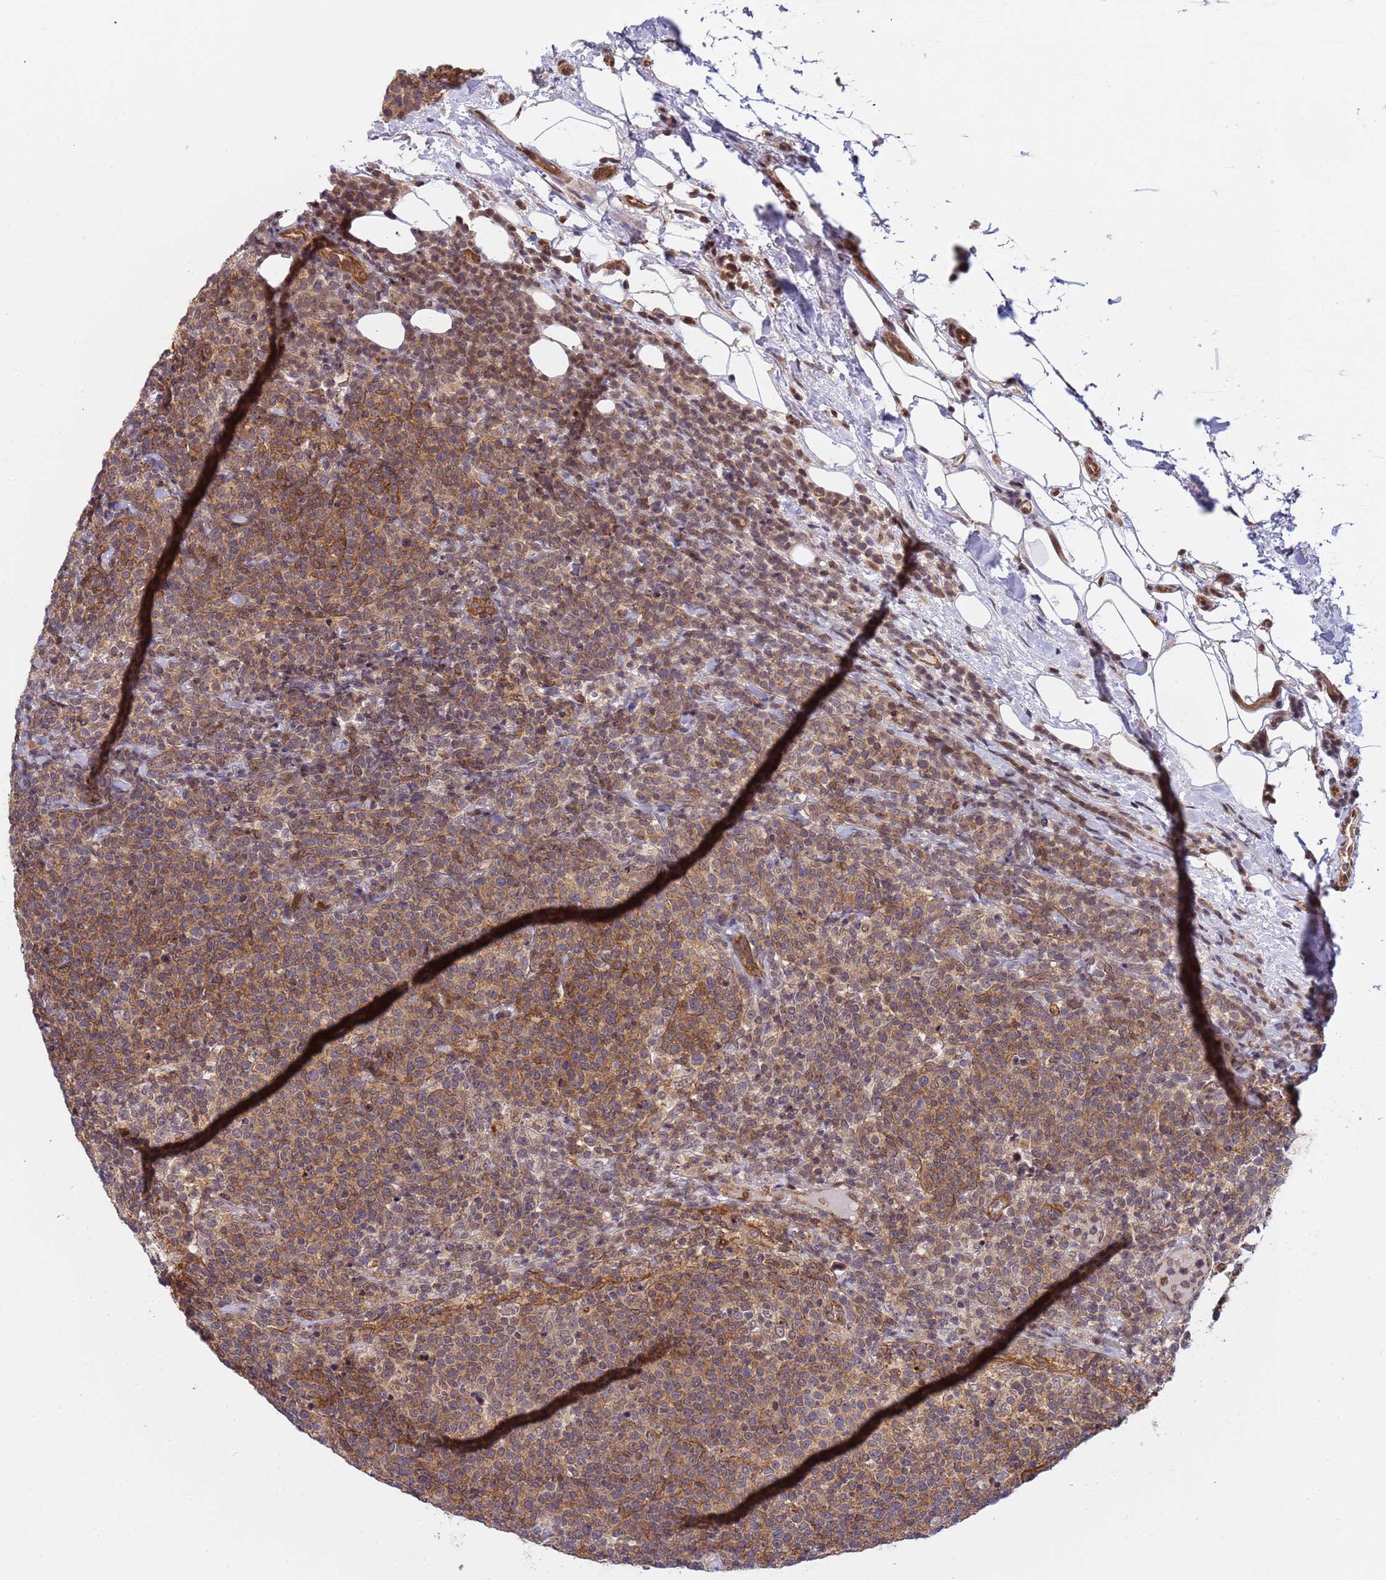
{"staining": {"intensity": "weak", "quantity": "<25%", "location": "cytoplasmic/membranous"}, "tissue": "lymphoma", "cell_type": "Tumor cells", "image_type": "cancer", "snomed": [{"axis": "morphology", "description": "Malignant lymphoma, non-Hodgkin's type, High grade"}, {"axis": "topography", "description": "Lymph node"}], "caption": "Image shows no significant protein positivity in tumor cells of lymphoma.", "gene": "EMC2", "patient": {"sex": "male", "age": 61}}